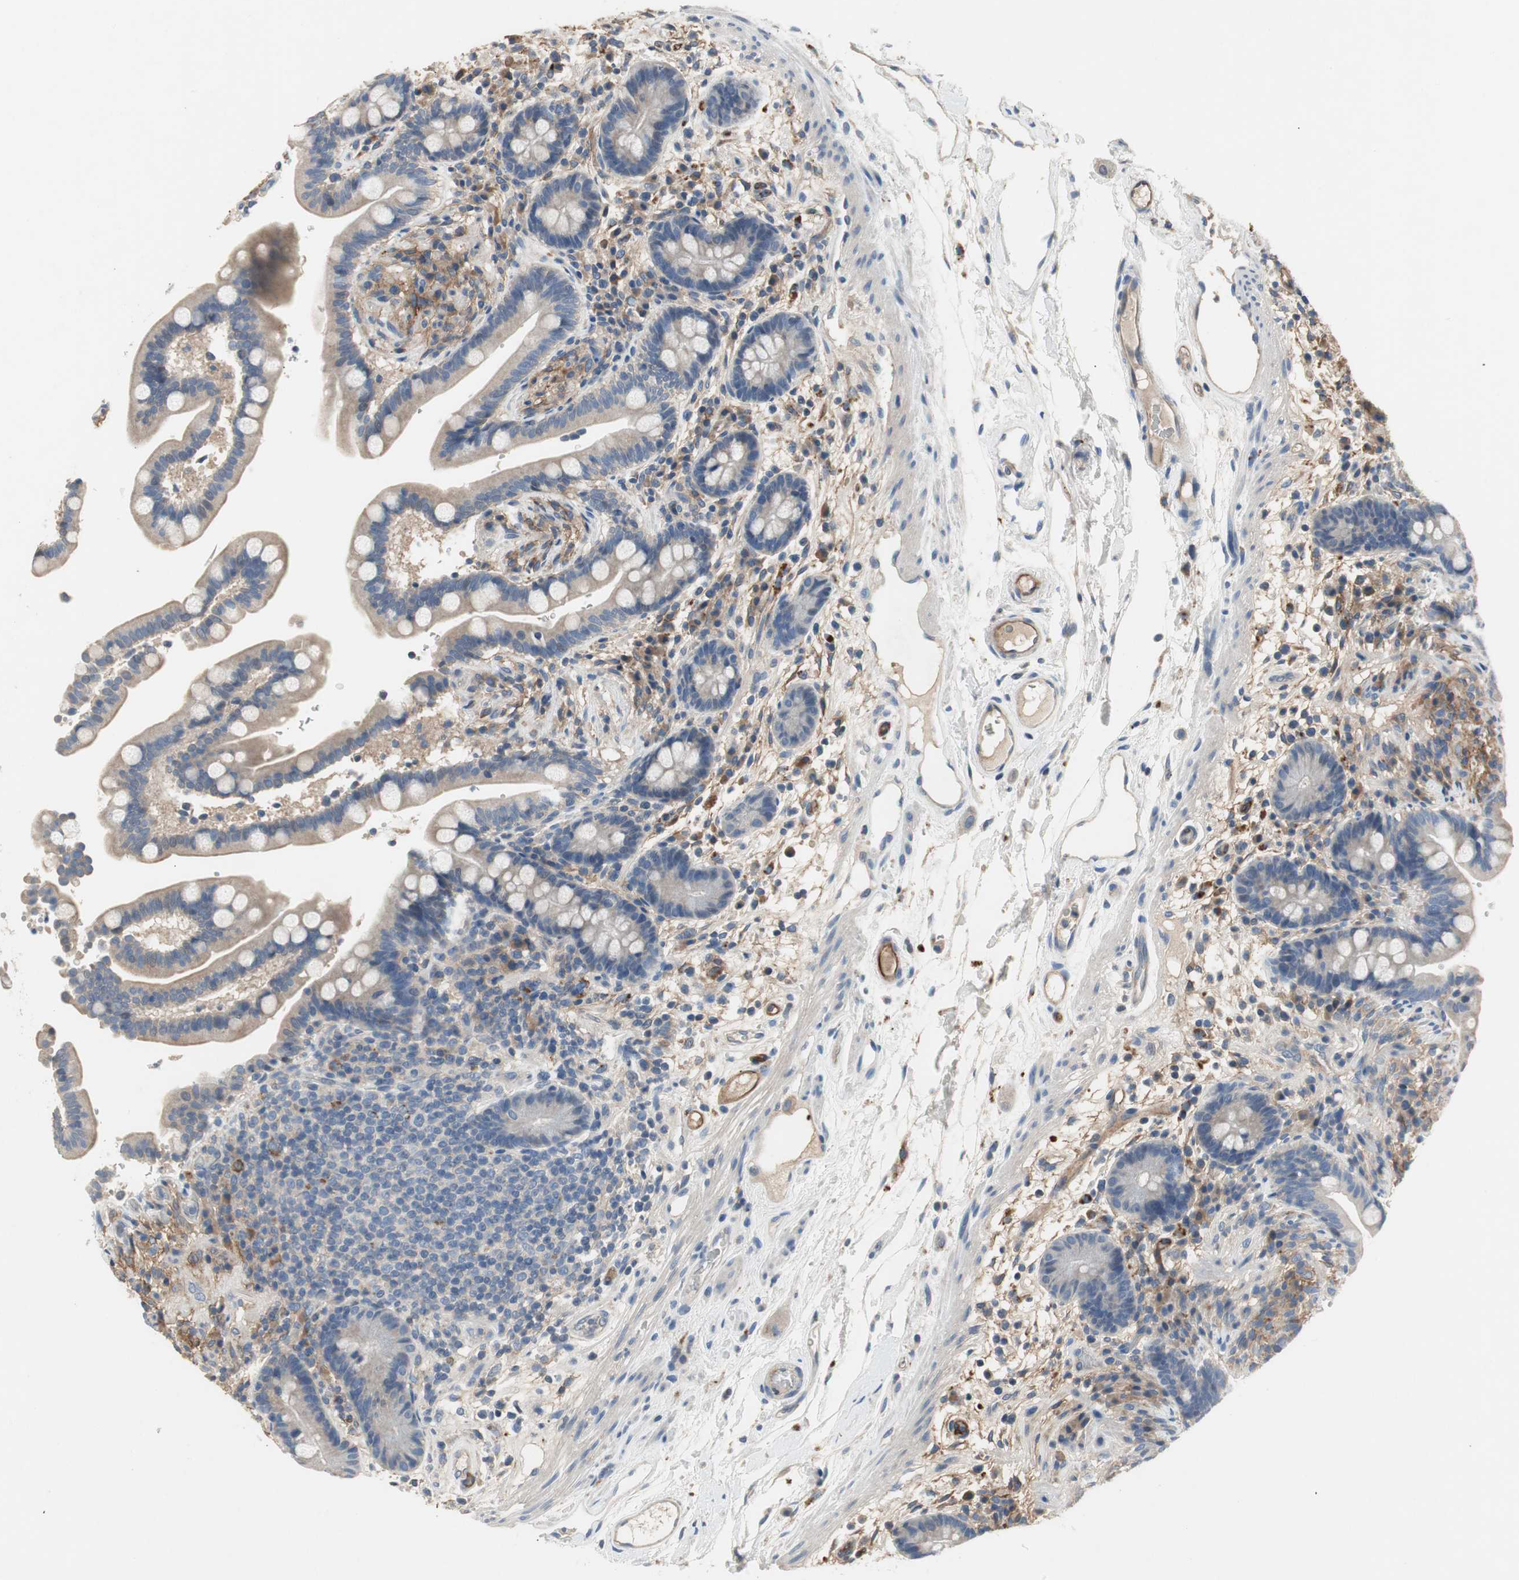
{"staining": {"intensity": "moderate", "quantity": "25%-75%", "location": "cytoplasmic/membranous"}, "tissue": "colon", "cell_type": "Endothelial cells", "image_type": "normal", "snomed": [{"axis": "morphology", "description": "Normal tissue, NOS"}, {"axis": "topography", "description": "Colon"}], "caption": "Immunohistochemistry of unremarkable human colon shows medium levels of moderate cytoplasmic/membranous expression in approximately 25%-75% of endothelial cells.", "gene": "ALPL", "patient": {"sex": "male", "age": 73}}